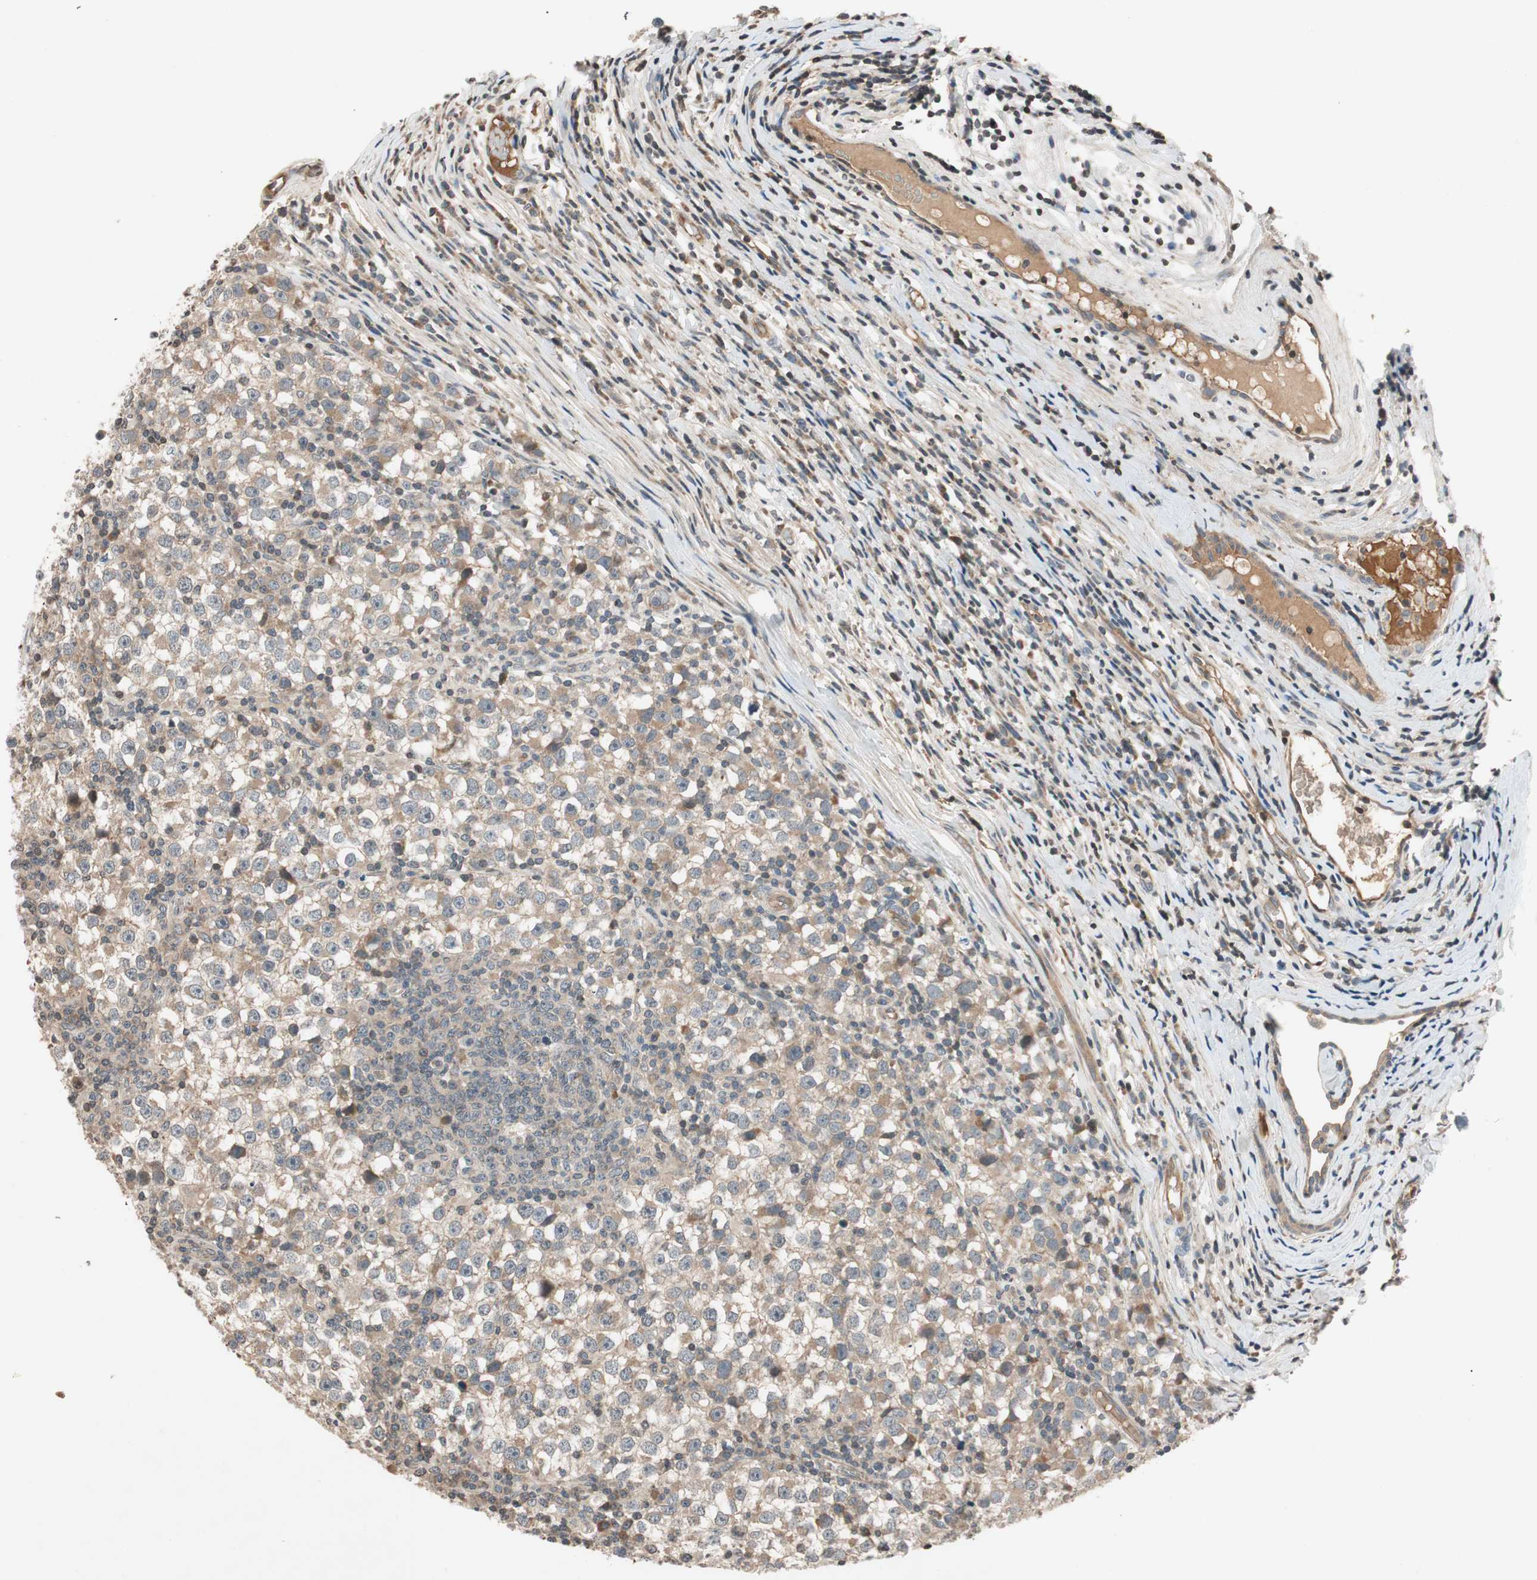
{"staining": {"intensity": "weak", "quantity": ">75%", "location": "cytoplasmic/membranous"}, "tissue": "testis cancer", "cell_type": "Tumor cells", "image_type": "cancer", "snomed": [{"axis": "morphology", "description": "Seminoma, NOS"}, {"axis": "topography", "description": "Testis"}], "caption": "Protein expression analysis of human testis seminoma reveals weak cytoplasmic/membranous positivity in about >75% of tumor cells. Using DAB (3,3'-diaminobenzidine) (brown) and hematoxylin (blue) stains, captured at high magnification using brightfield microscopy.", "gene": "GCLM", "patient": {"sex": "male", "age": 65}}